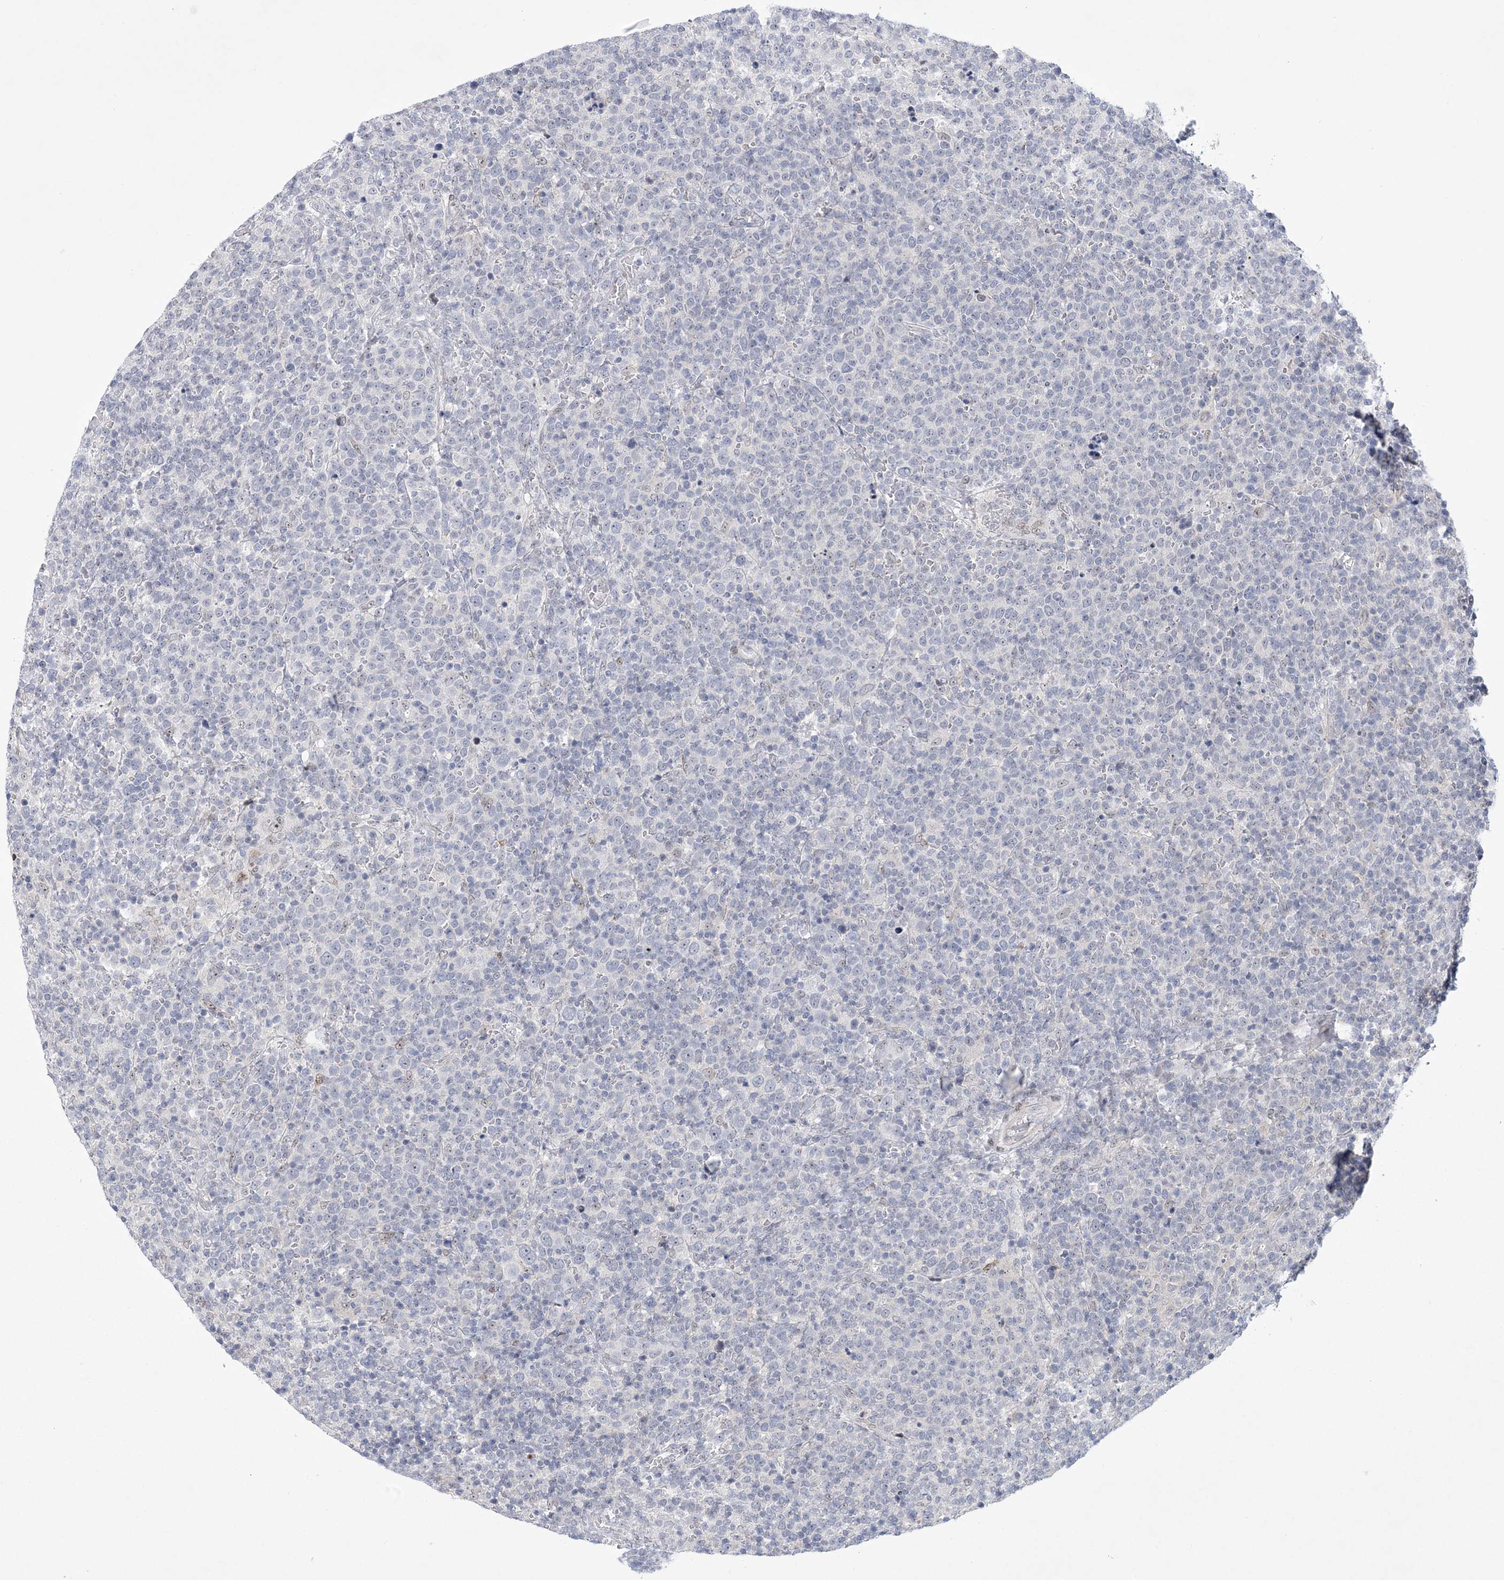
{"staining": {"intensity": "negative", "quantity": "none", "location": "none"}, "tissue": "lymphoma", "cell_type": "Tumor cells", "image_type": "cancer", "snomed": [{"axis": "morphology", "description": "Malignant lymphoma, non-Hodgkin's type, High grade"}, {"axis": "topography", "description": "Lymph node"}], "caption": "Immunohistochemistry (IHC) of malignant lymphoma, non-Hodgkin's type (high-grade) shows no positivity in tumor cells.", "gene": "HOMEZ", "patient": {"sex": "male", "age": 61}}